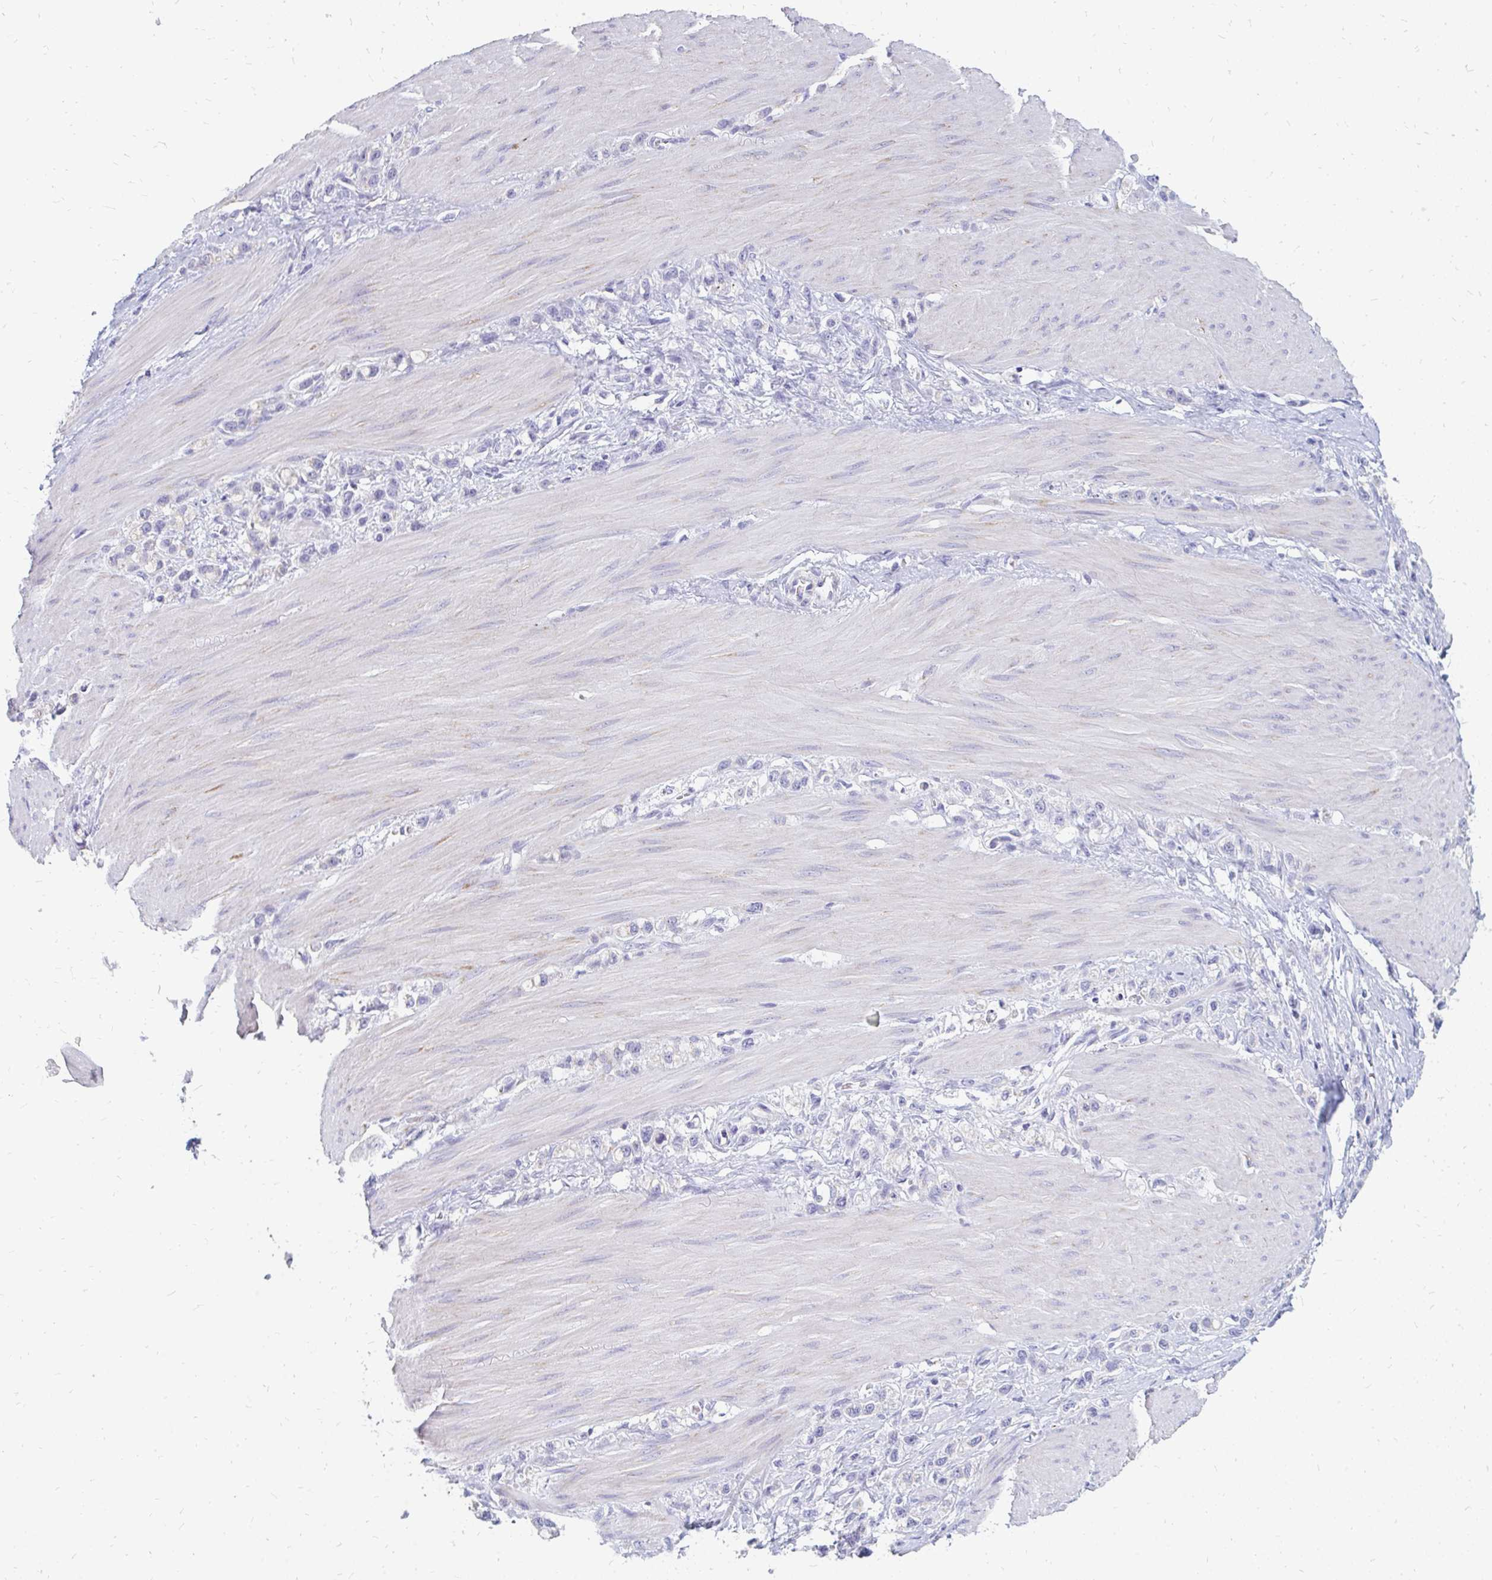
{"staining": {"intensity": "negative", "quantity": "none", "location": "none"}, "tissue": "stomach cancer", "cell_type": "Tumor cells", "image_type": "cancer", "snomed": [{"axis": "morphology", "description": "Adenocarcinoma, NOS"}, {"axis": "topography", "description": "Stomach"}], "caption": "Photomicrograph shows no significant protein expression in tumor cells of stomach cancer.", "gene": "OR10V1", "patient": {"sex": "female", "age": 65}}